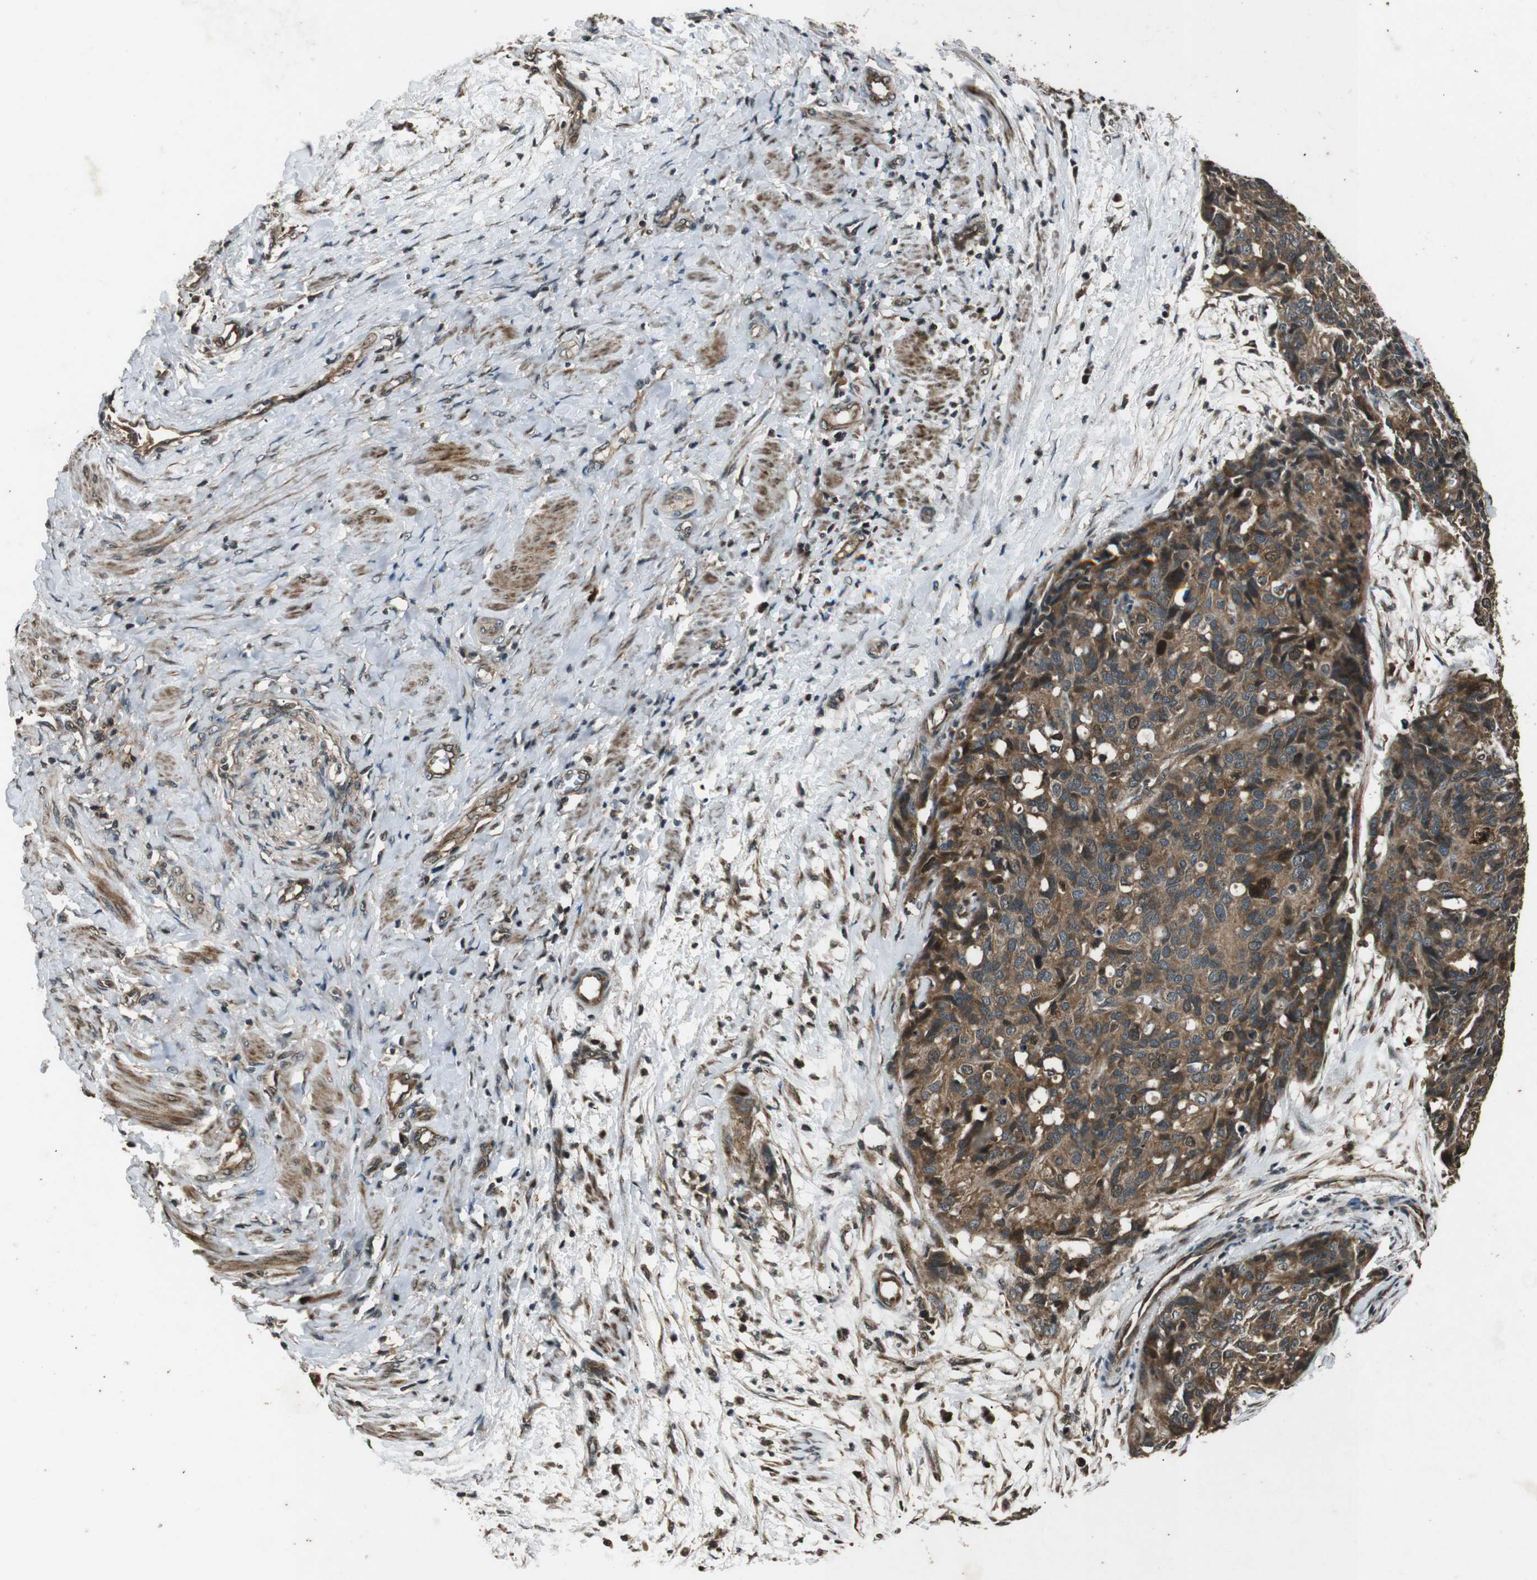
{"staining": {"intensity": "moderate", "quantity": ">75%", "location": "cytoplasmic/membranous"}, "tissue": "ovarian cancer", "cell_type": "Tumor cells", "image_type": "cancer", "snomed": [{"axis": "morphology", "description": "Carcinoma, endometroid"}, {"axis": "topography", "description": "Ovary"}], "caption": "A medium amount of moderate cytoplasmic/membranous expression is identified in about >75% of tumor cells in endometroid carcinoma (ovarian) tissue.", "gene": "PLK2", "patient": {"sex": "female", "age": 60}}